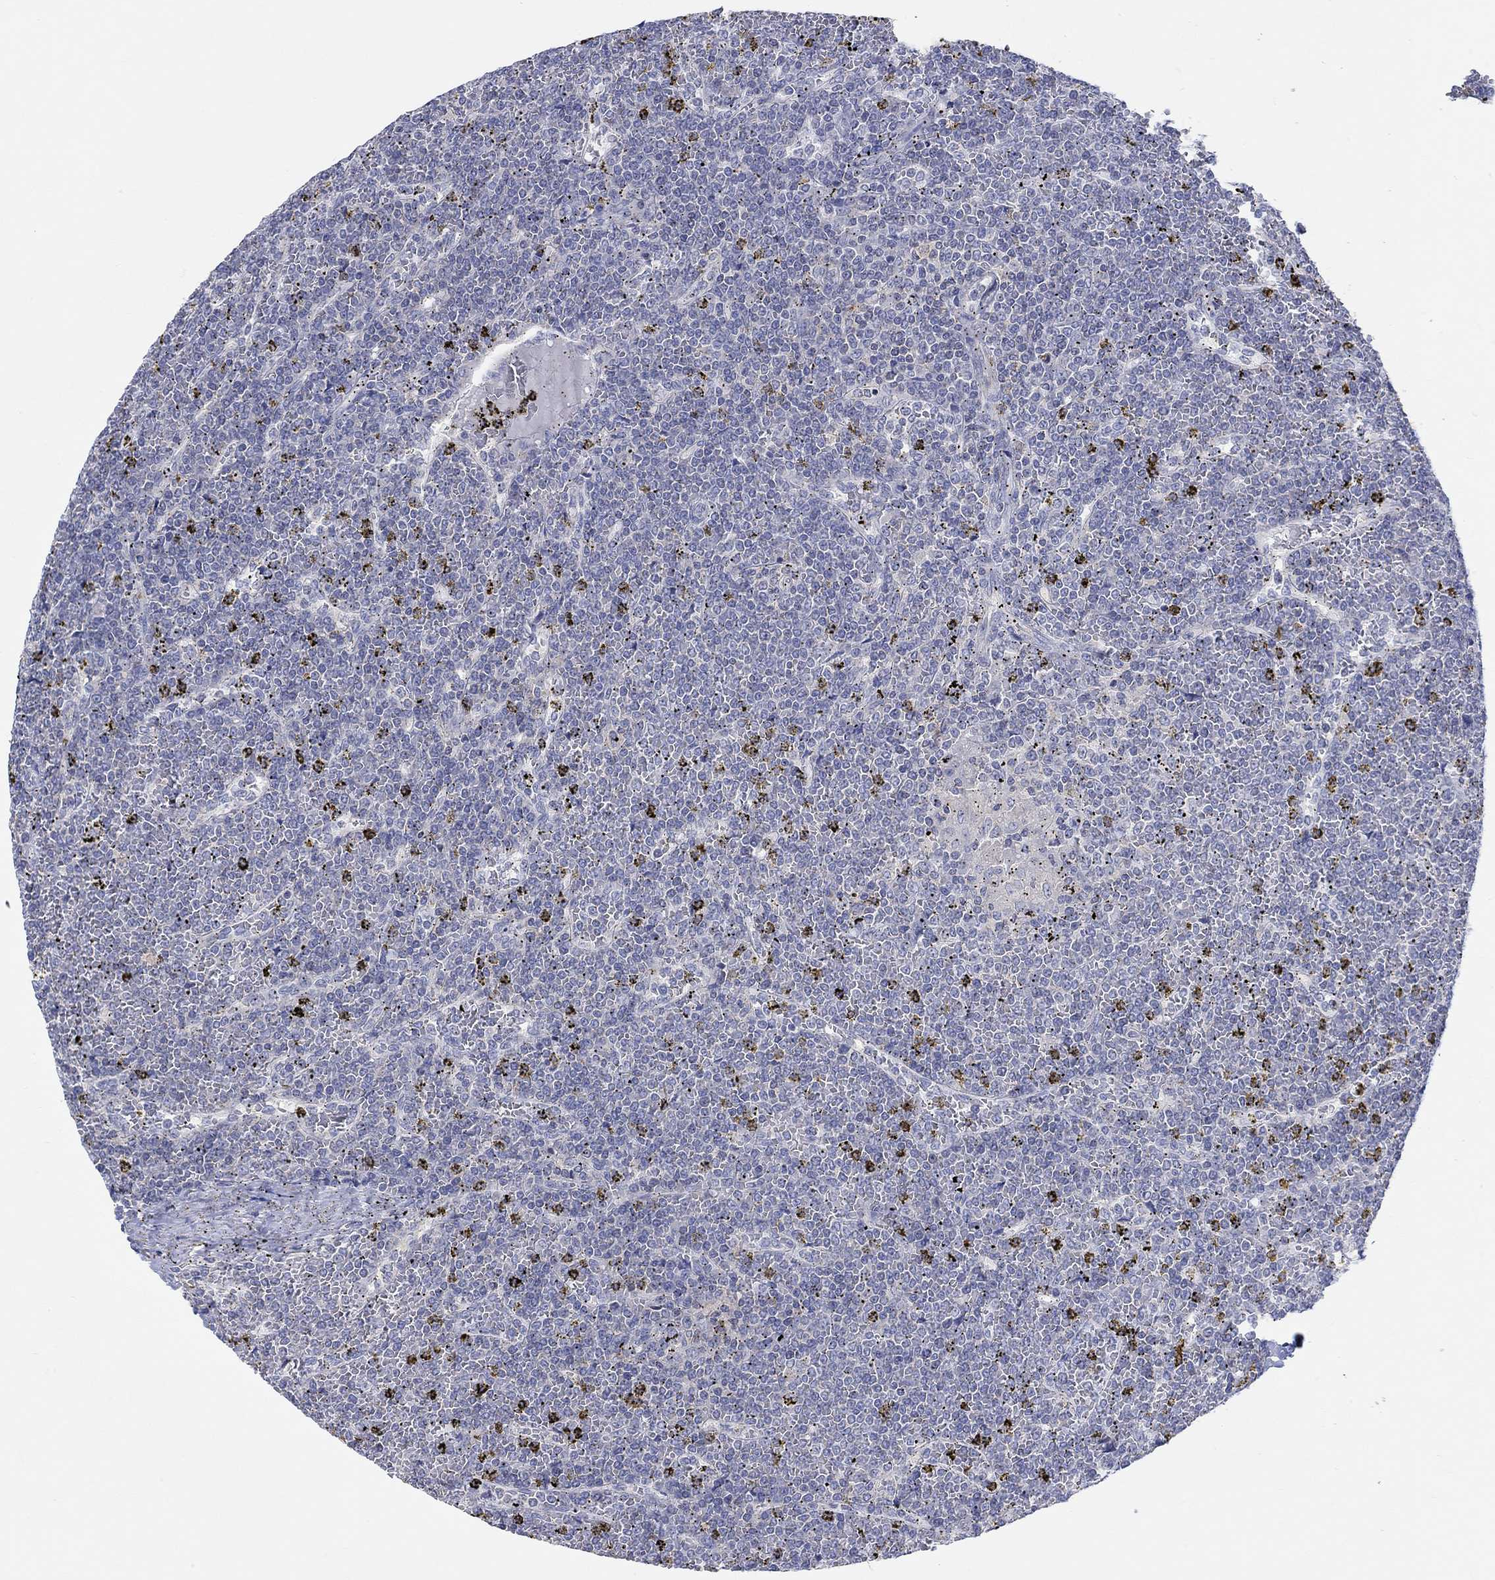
{"staining": {"intensity": "negative", "quantity": "none", "location": "none"}, "tissue": "lymphoma", "cell_type": "Tumor cells", "image_type": "cancer", "snomed": [{"axis": "morphology", "description": "Malignant lymphoma, non-Hodgkin's type, Low grade"}, {"axis": "topography", "description": "Spleen"}], "caption": "Tumor cells are negative for brown protein staining in malignant lymphoma, non-Hodgkin's type (low-grade).", "gene": "NAV3", "patient": {"sex": "female", "age": 19}}